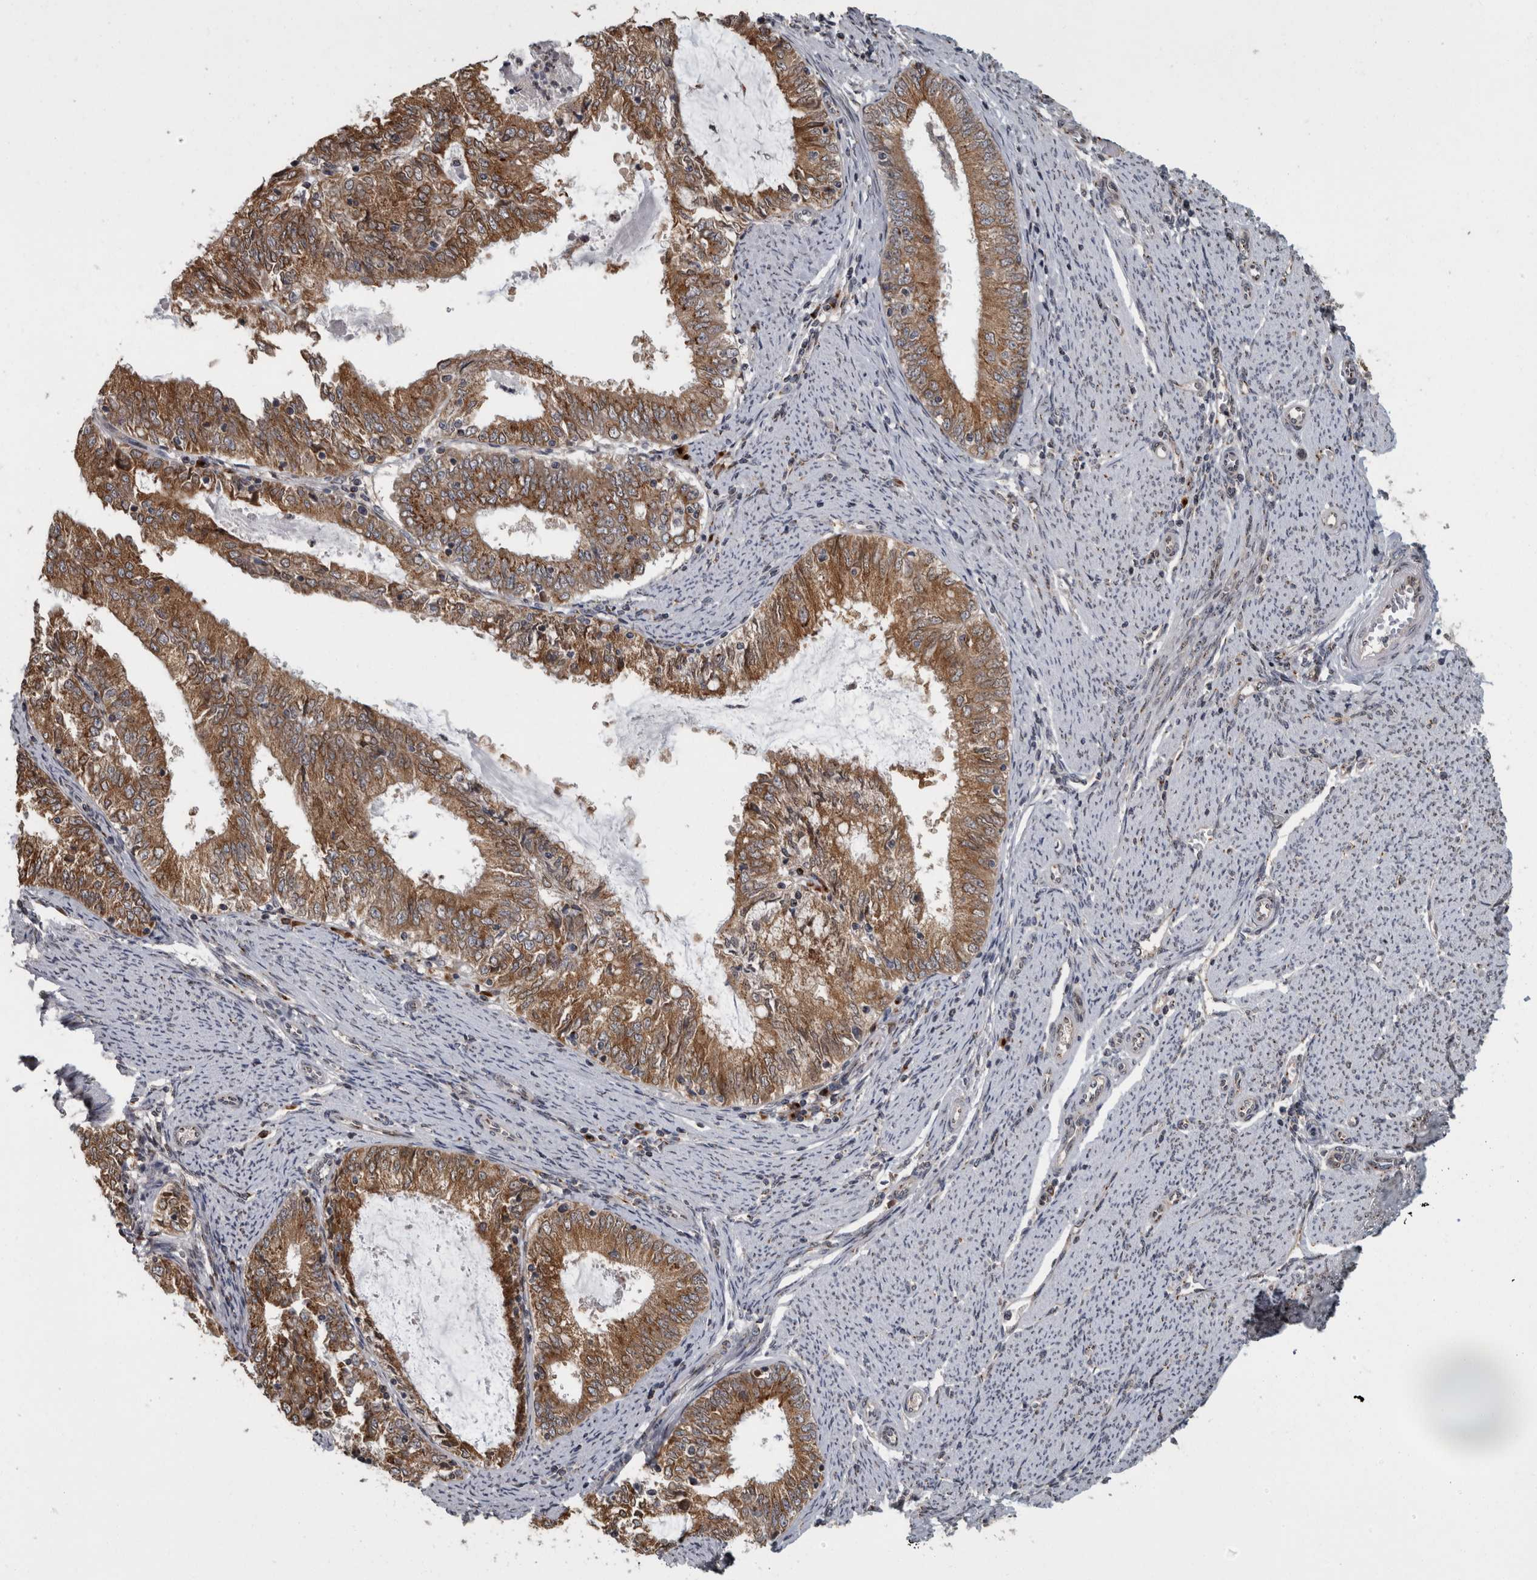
{"staining": {"intensity": "moderate", "quantity": ">75%", "location": "cytoplasmic/membranous"}, "tissue": "endometrial cancer", "cell_type": "Tumor cells", "image_type": "cancer", "snomed": [{"axis": "morphology", "description": "Adenocarcinoma, NOS"}, {"axis": "topography", "description": "Endometrium"}], "caption": "The micrograph demonstrates staining of adenocarcinoma (endometrial), revealing moderate cytoplasmic/membranous protein staining (brown color) within tumor cells. Using DAB (brown) and hematoxylin (blue) stains, captured at high magnification using brightfield microscopy.", "gene": "LMAN2L", "patient": {"sex": "female", "age": 57}}